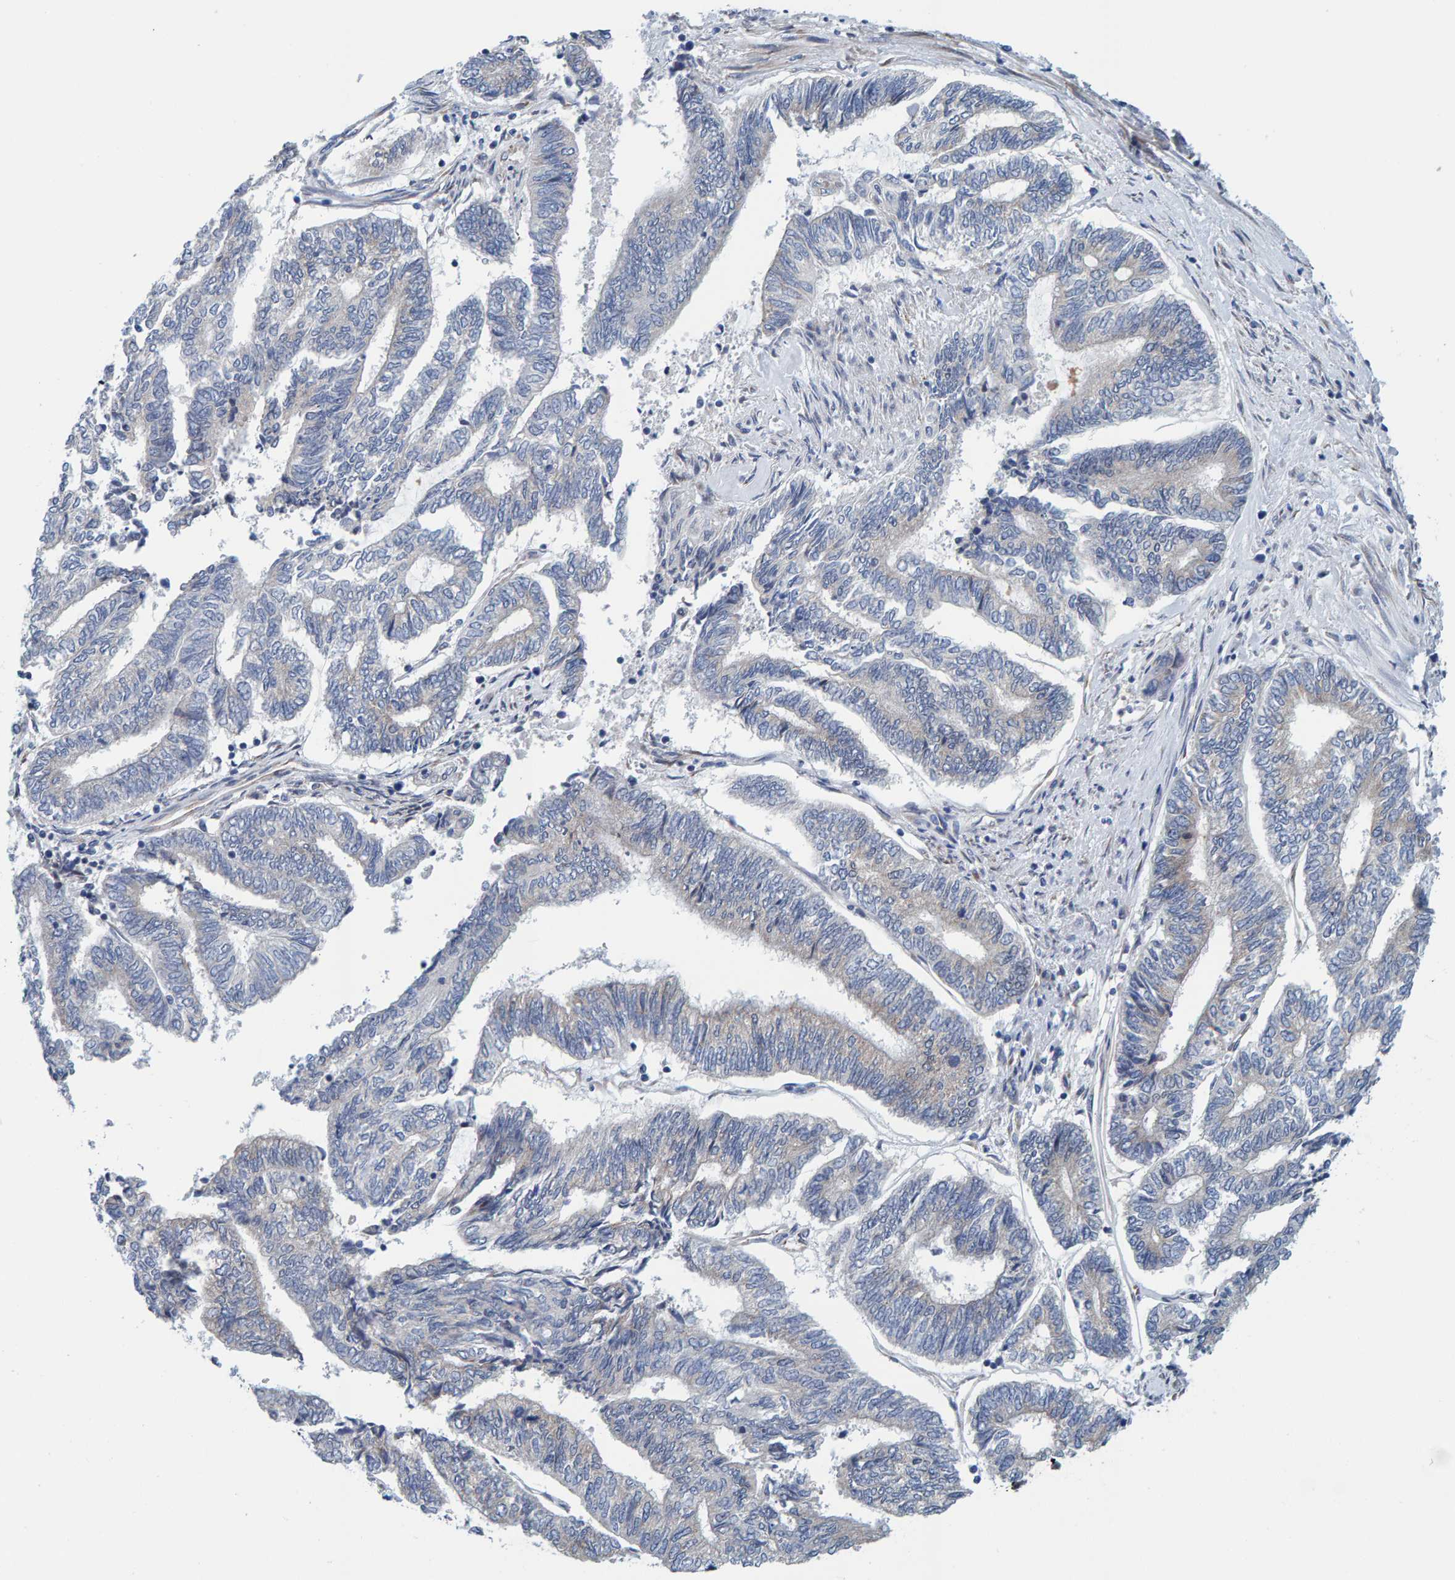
{"staining": {"intensity": "negative", "quantity": "none", "location": "none"}, "tissue": "endometrial cancer", "cell_type": "Tumor cells", "image_type": "cancer", "snomed": [{"axis": "morphology", "description": "Adenocarcinoma, NOS"}, {"axis": "topography", "description": "Uterus"}, {"axis": "topography", "description": "Endometrium"}], "caption": "A high-resolution micrograph shows immunohistochemistry (IHC) staining of endometrial cancer, which exhibits no significant expression in tumor cells.", "gene": "SCRN2", "patient": {"sex": "female", "age": 70}}